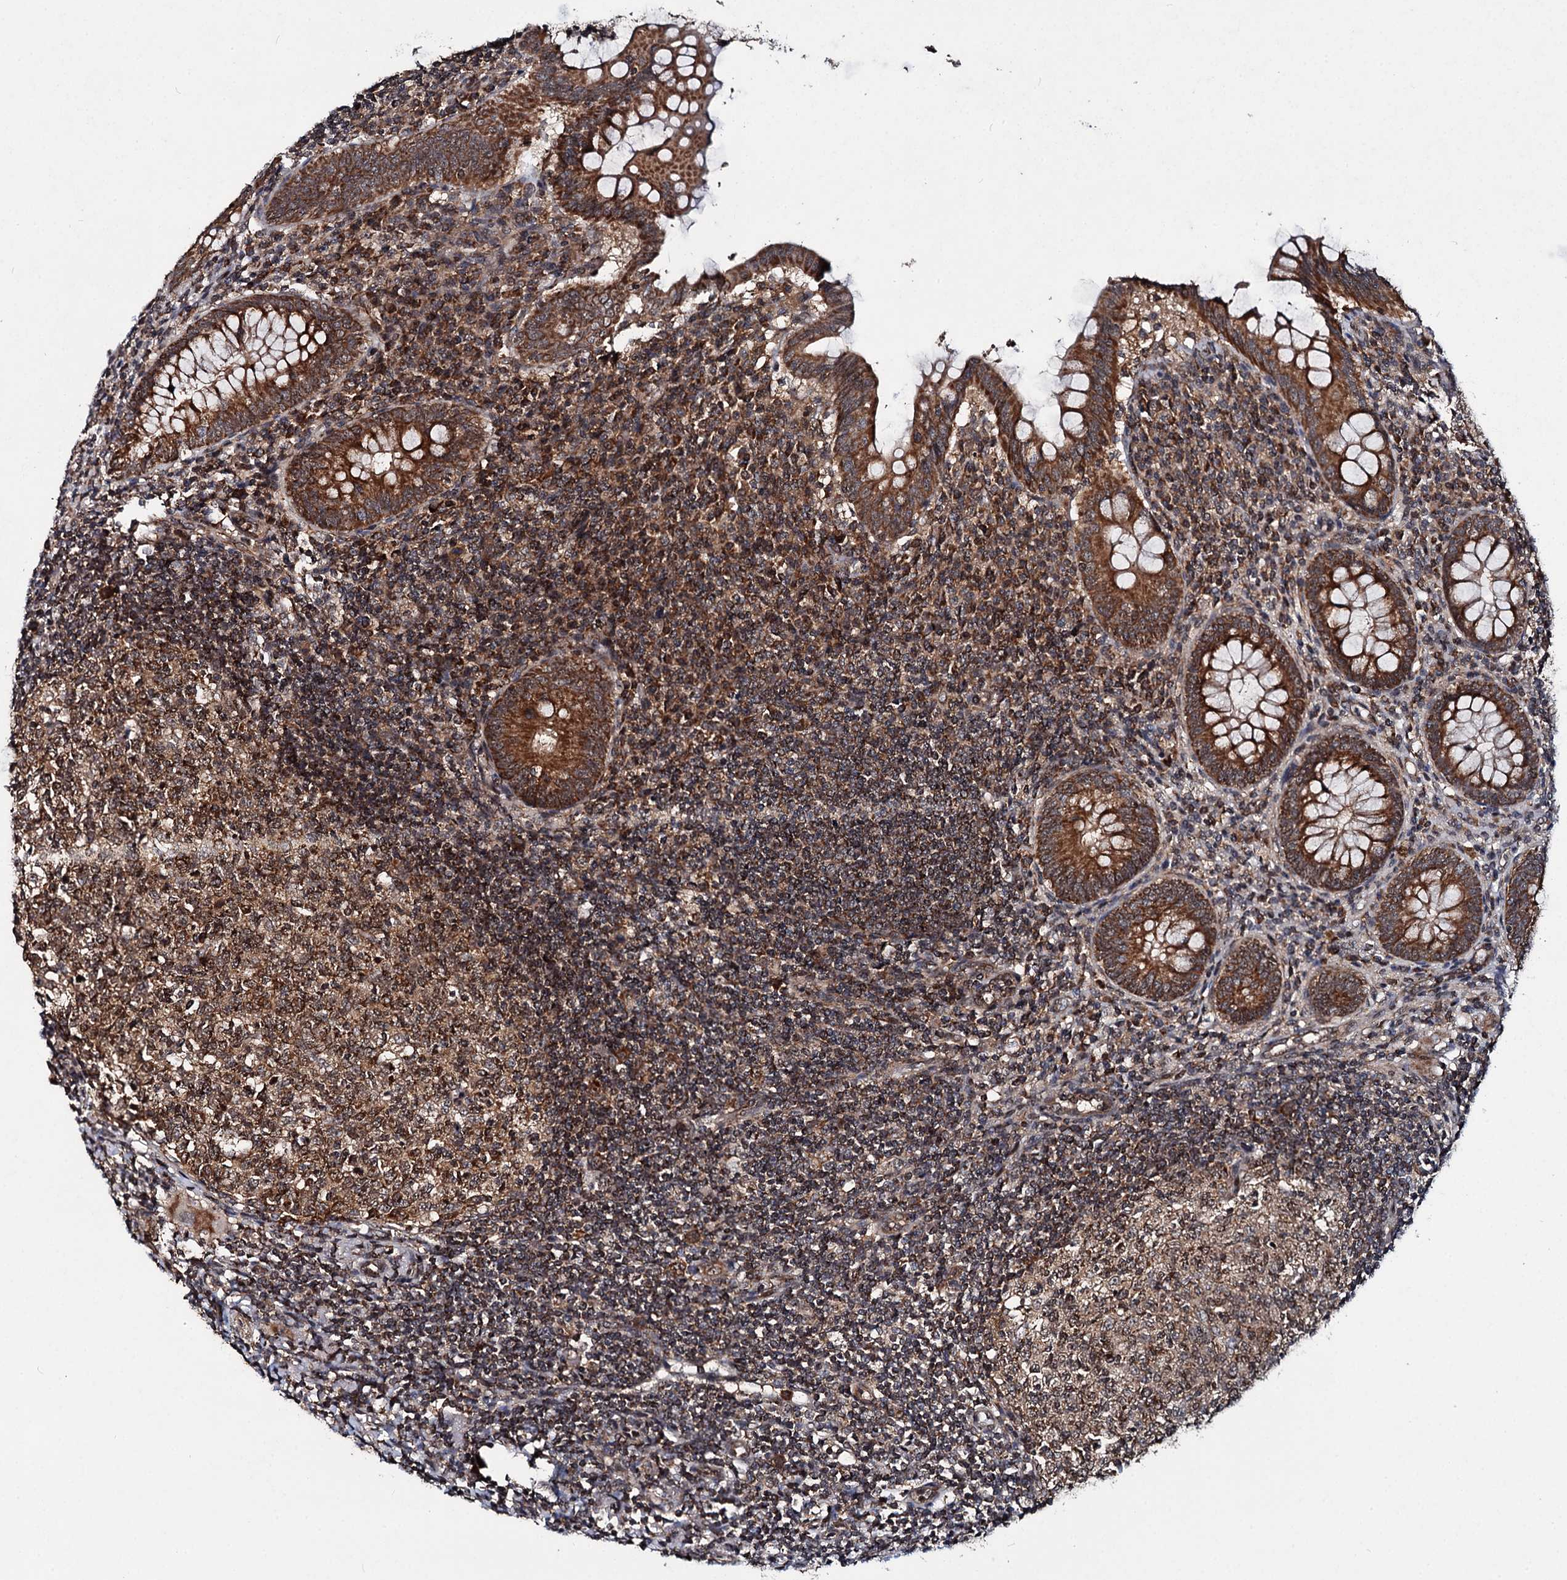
{"staining": {"intensity": "strong", "quantity": ">75%", "location": "cytoplasmic/membranous"}, "tissue": "appendix", "cell_type": "Glandular cells", "image_type": "normal", "snomed": [{"axis": "morphology", "description": "Normal tissue, NOS"}, {"axis": "topography", "description": "Appendix"}], "caption": "Appendix stained with IHC reveals strong cytoplasmic/membranous expression in approximately >75% of glandular cells.", "gene": "CEP76", "patient": {"sex": "female", "age": 33}}